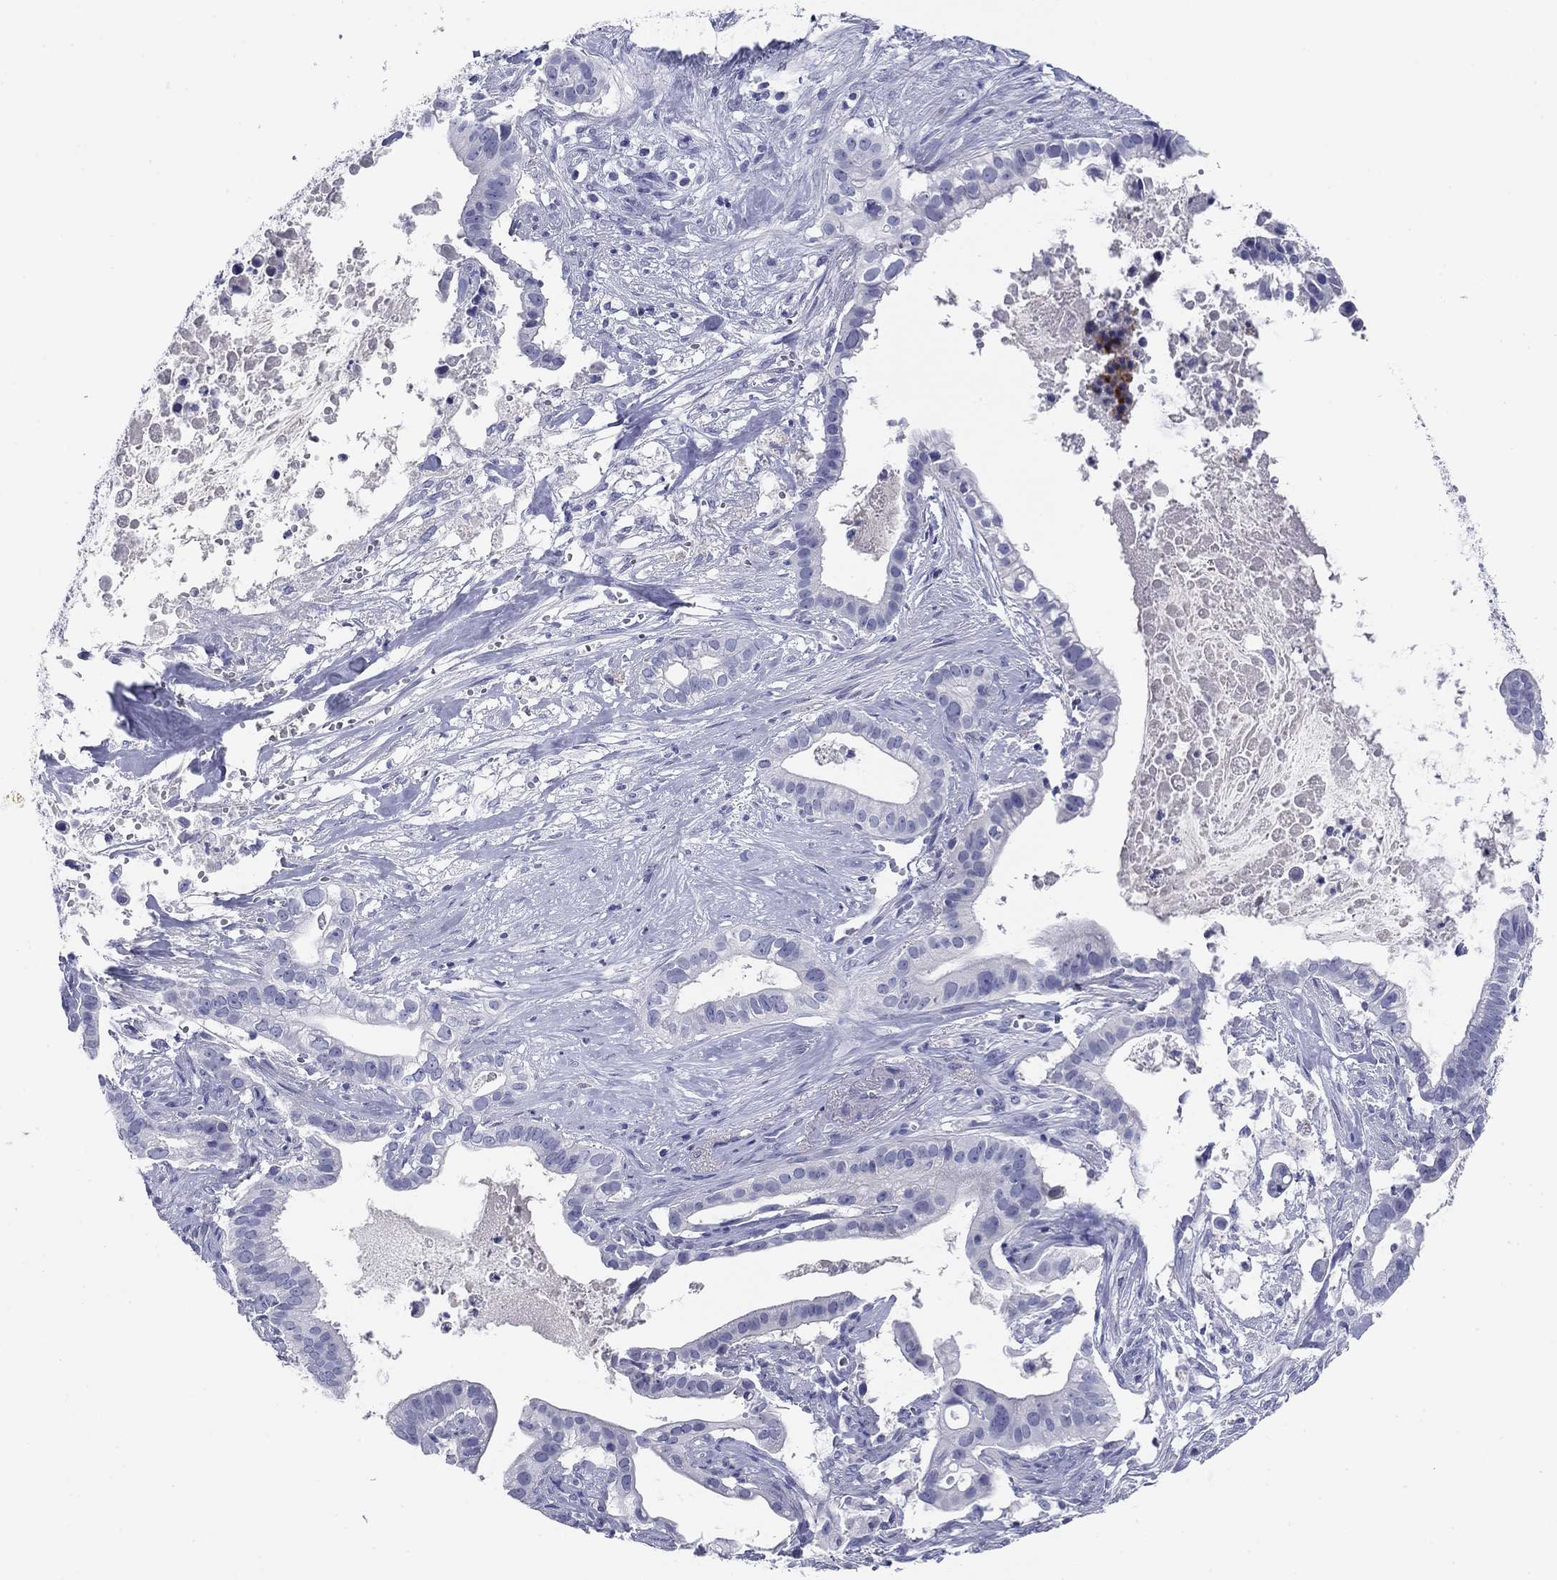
{"staining": {"intensity": "negative", "quantity": "none", "location": "none"}, "tissue": "pancreatic cancer", "cell_type": "Tumor cells", "image_type": "cancer", "snomed": [{"axis": "morphology", "description": "Adenocarcinoma, NOS"}, {"axis": "topography", "description": "Pancreas"}], "caption": "Pancreatic cancer was stained to show a protein in brown. There is no significant positivity in tumor cells.", "gene": "KCNH1", "patient": {"sex": "male", "age": 61}}